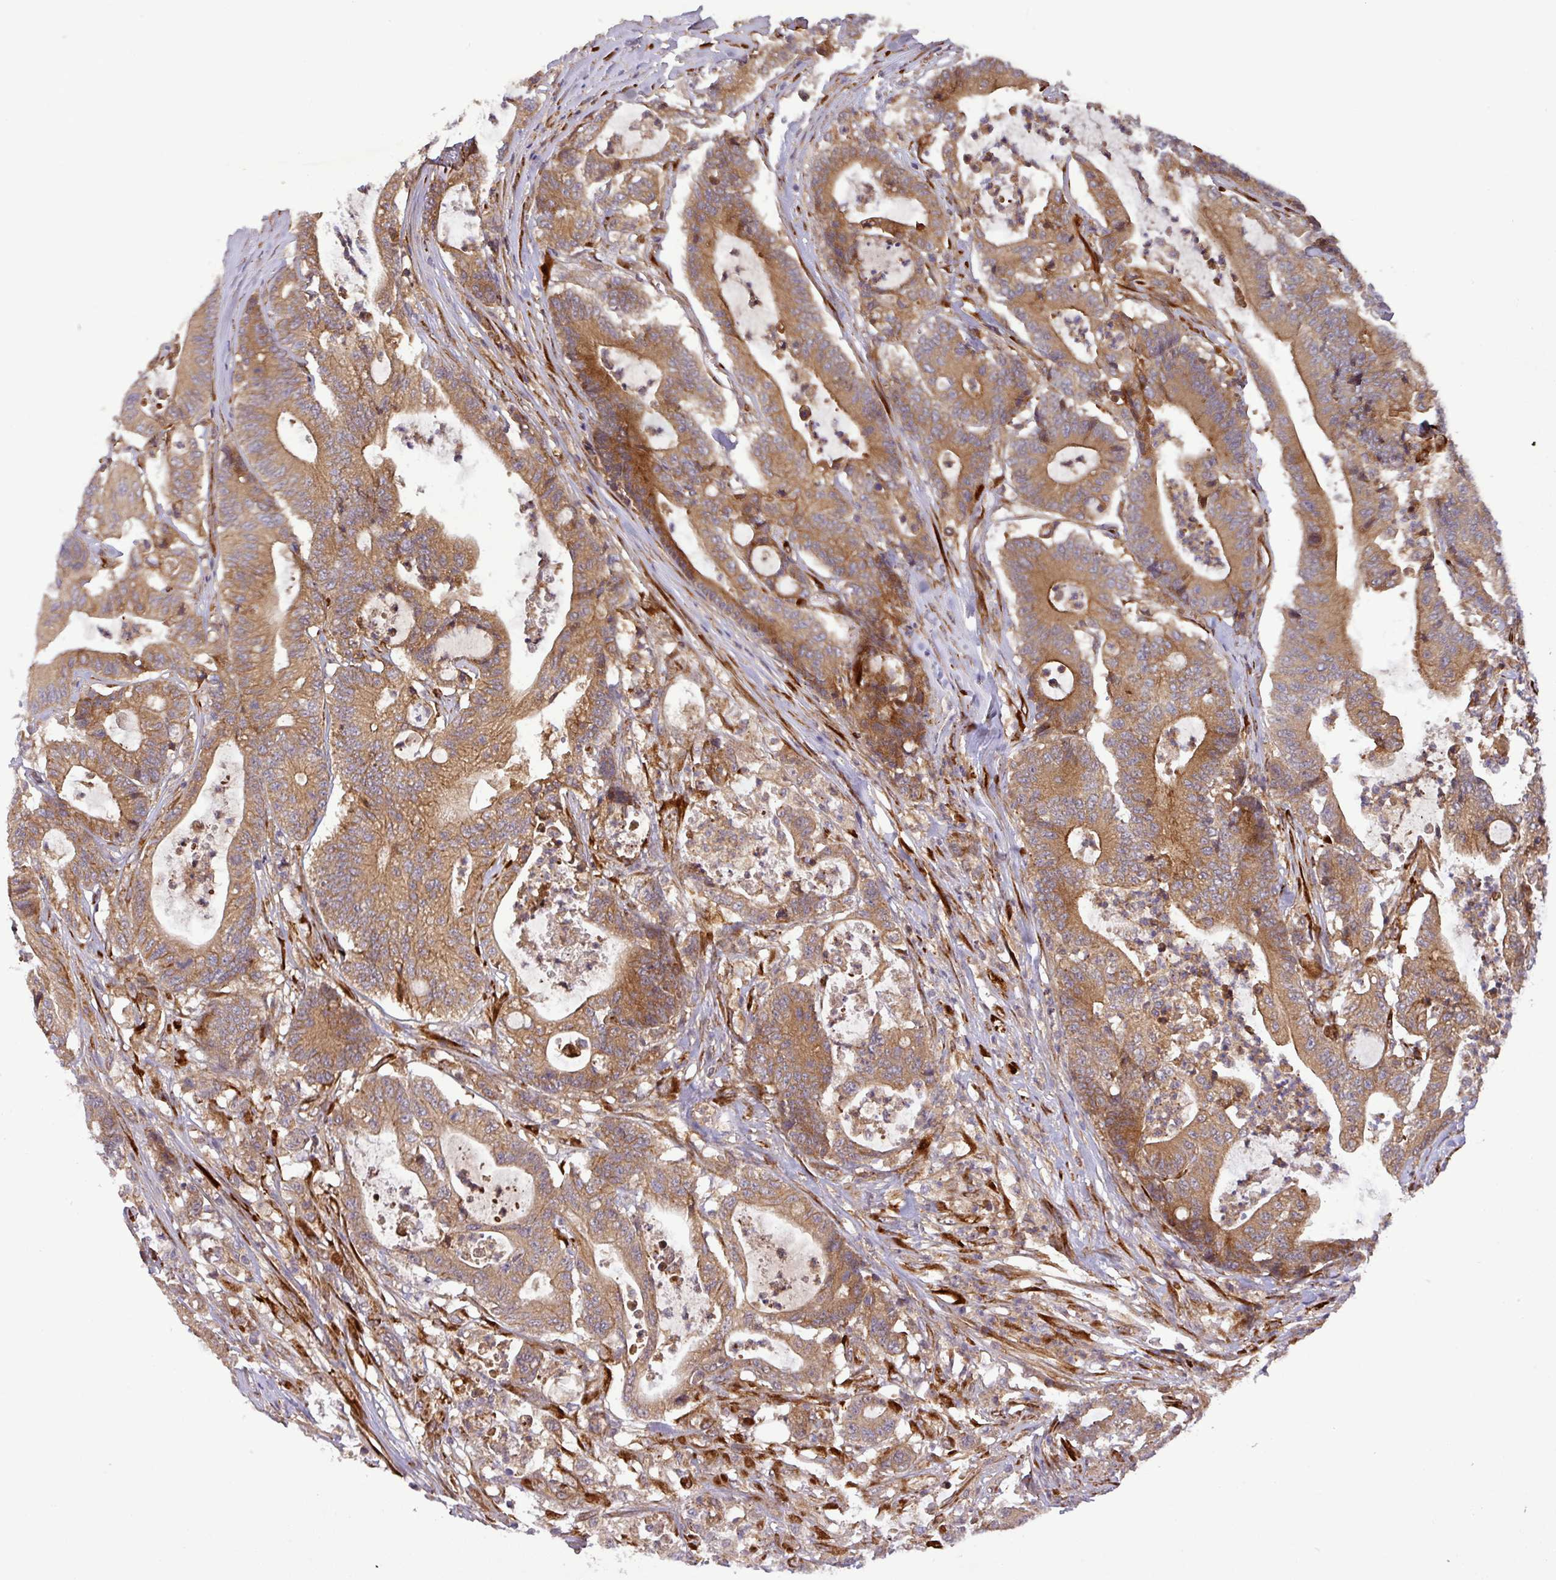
{"staining": {"intensity": "moderate", "quantity": ">75%", "location": "cytoplasmic/membranous"}, "tissue": "colorectal cancer", "cell_type": "Tumor cells", "image_type": "cancer", "snomed": [{"axis": "morphology", "description": "Adenocarcinoma, NOS"}, {"axis": "topography", "description": "Colon"}], "caption": "Brown immunohistochemical staining in colorectal adenocarcinoma reveals moderate cytoplasmic/membranous staining in approximately >75% of tumor cells.", "gene": "ART1", "patient": {"sex": "female", "age": 84}}